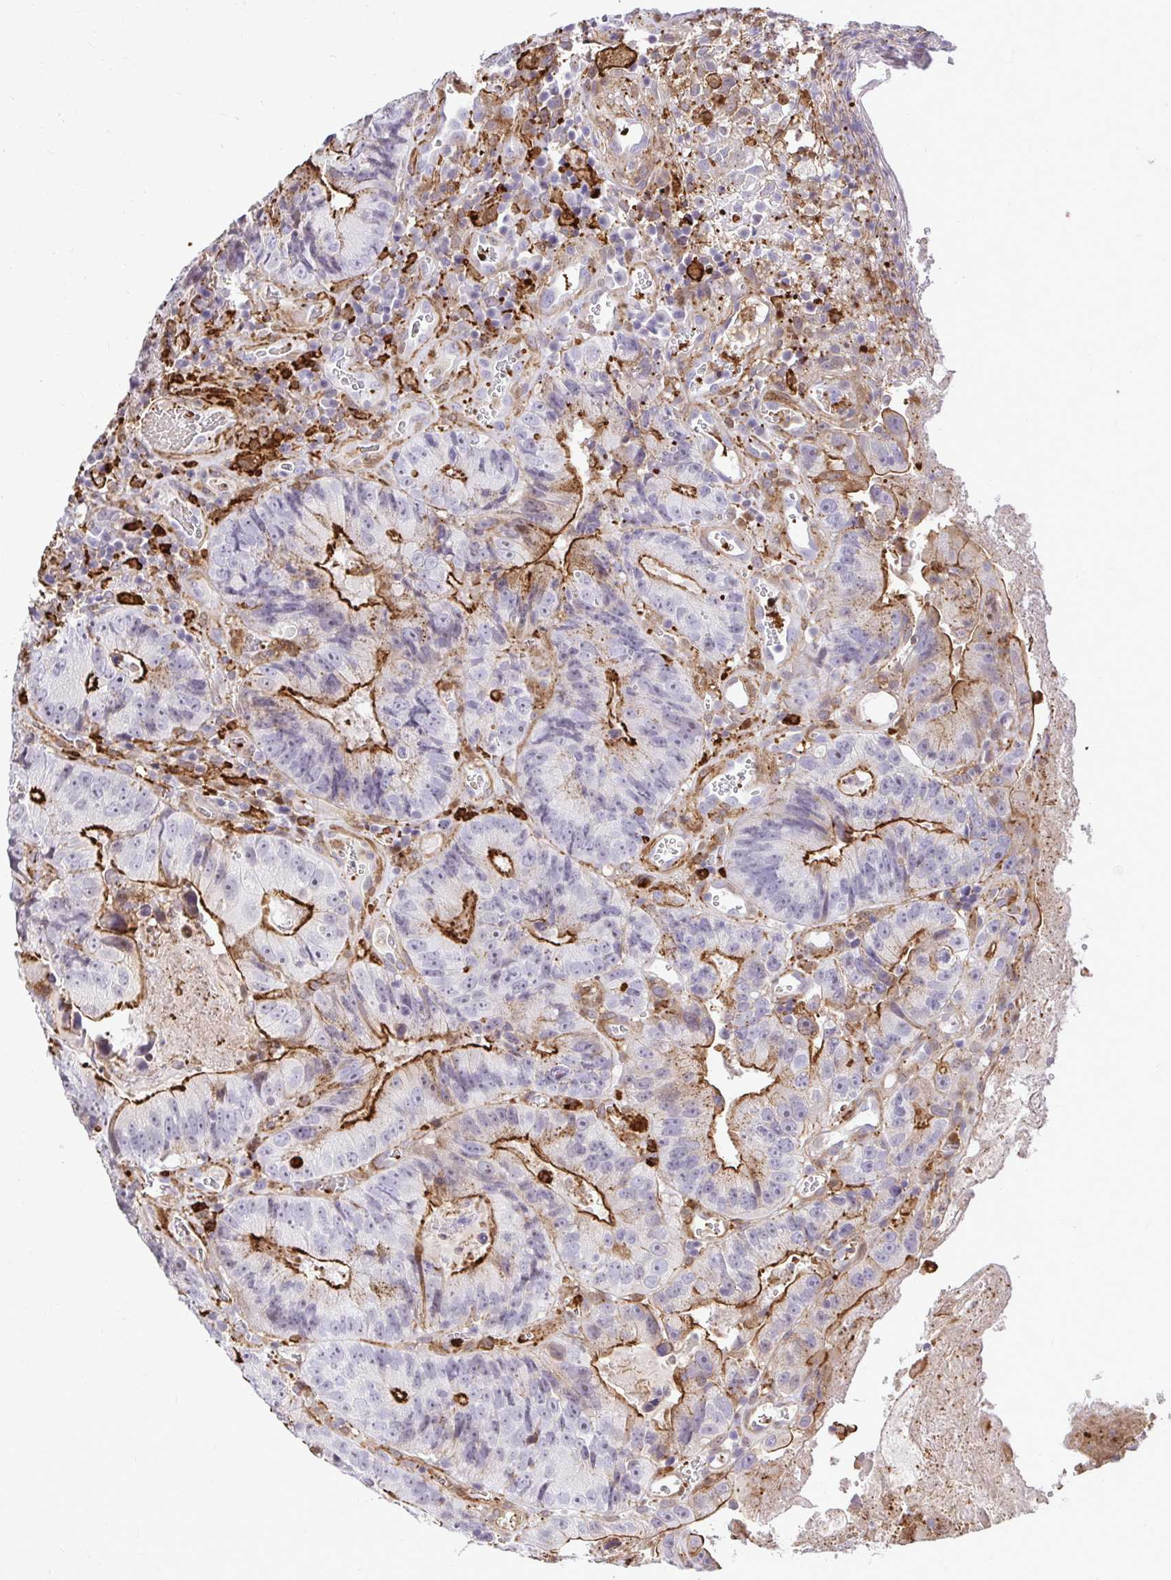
{"staining": {"intensity": "strong", "quantity": "25%-75%", "location": "cytoplasmic/membranous"}, "tissue": "colorectal cancer", "cell_type": "Tumor cells", "image_type": "cancer", "snomed": [{"axis": "morphology", "description": "Adenocarcinoma, NOS"}, {"axis": "topography", "description": "Colon"}], "caption": "An image of human colorectal adenocarcinoma stained for a protein shows strong cytoplasmic/membranous brown staining in tumor cells.", "gene": "GSN", "patient": {"sex": "female", "age": 86}}